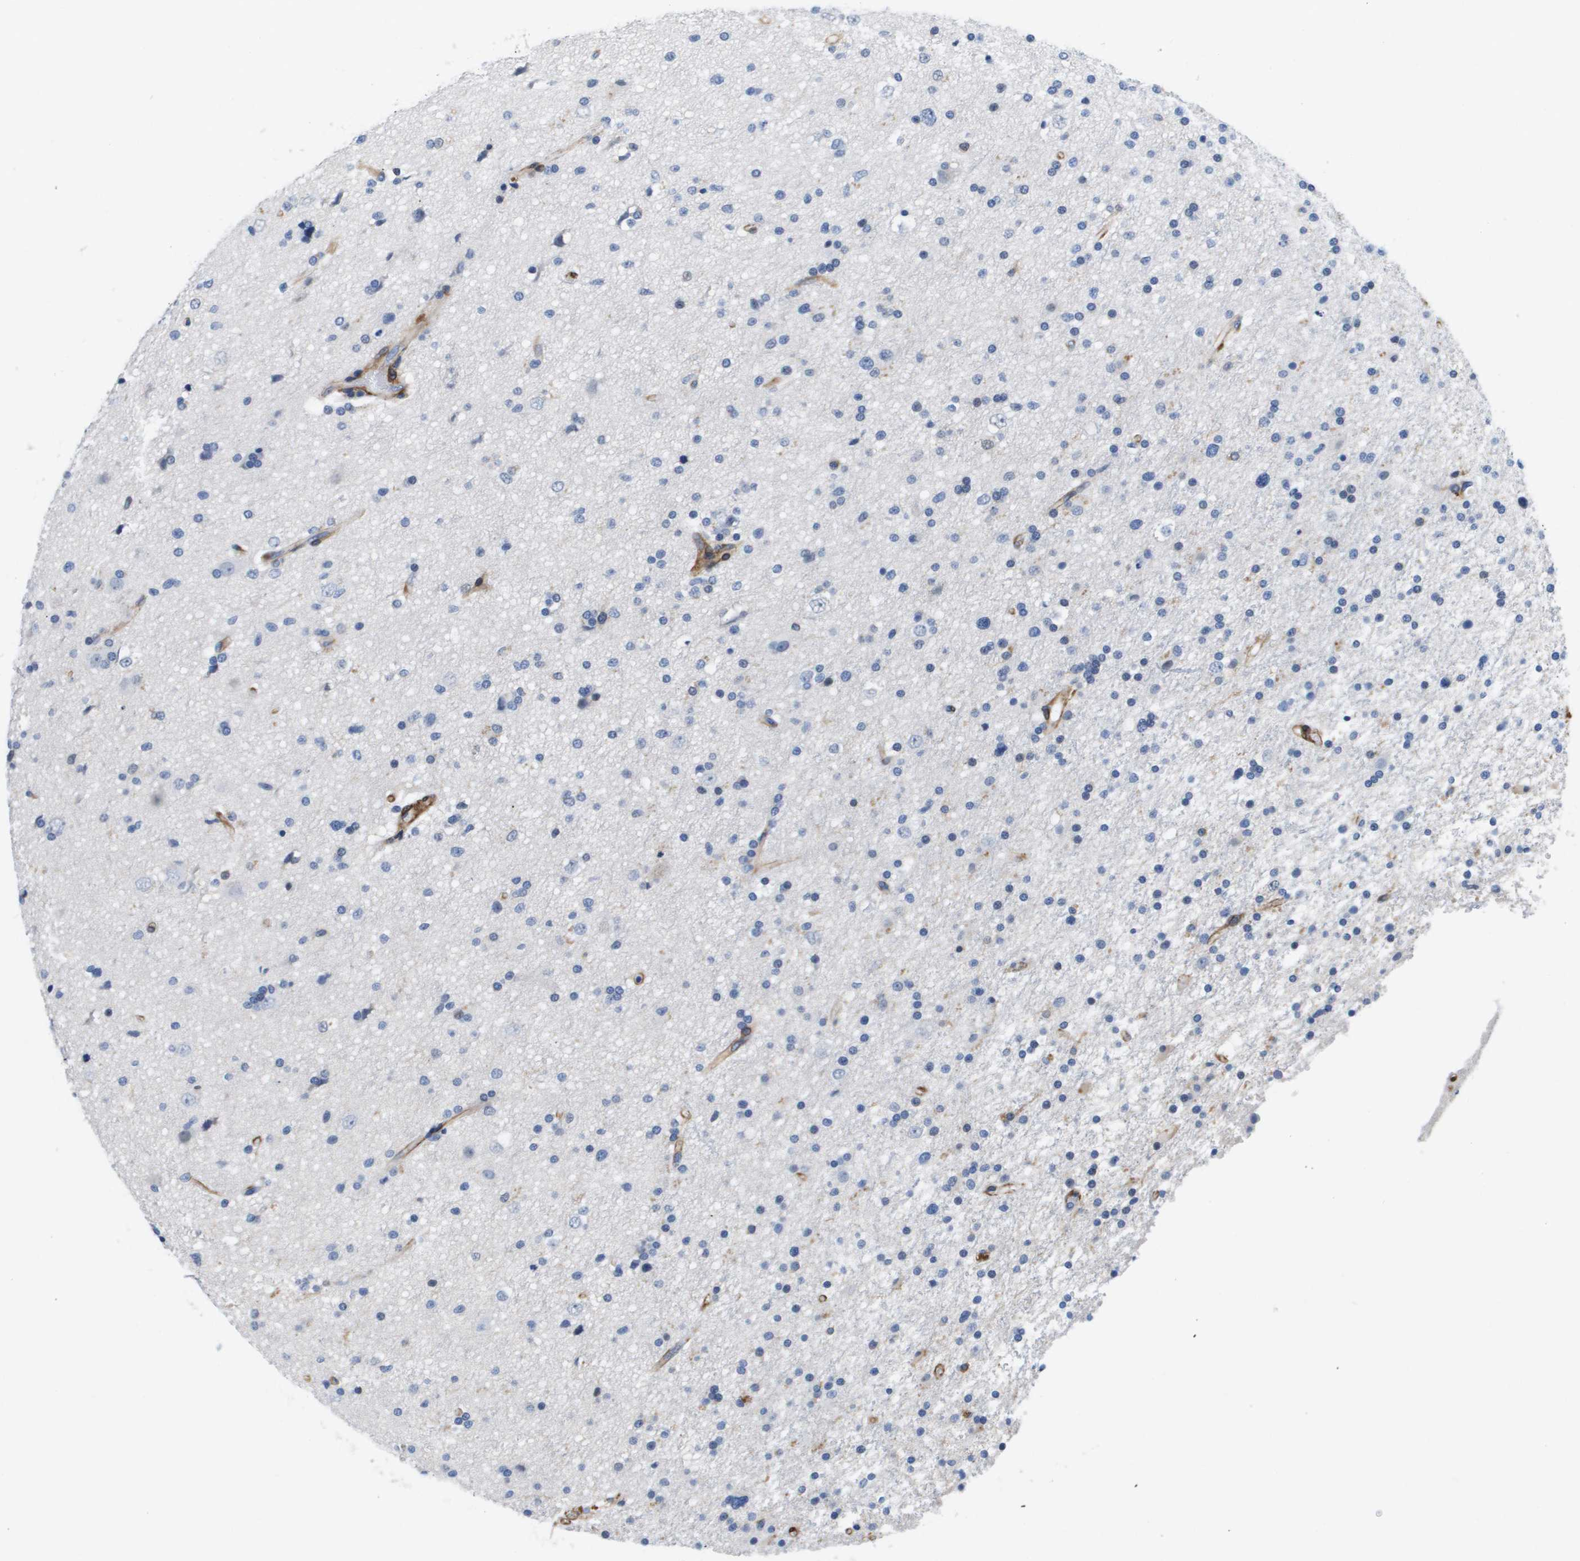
{"staining": {"intensity": "negative", "quantity": "none", "location": "none"}, "tissue": "glioma", "cell_type": "Tumor cells", "image_type": "cancer", "snomed": [{"axis": "morphology", "description": "Glioma, malignant, High grade"}, {"axis": "topography", "description": "Brain"}], "caption": "DAB (3,3'-diaminobenzidine) immunohistochemical staining of human glioma displays no significant positivity in tumor cells. (Brightfield microscopy of DAB (3,3'-diaminobenzidine) immunohistochemistry (IHC) at high magnification).", "gene": "LPP", "patient": {"sex": "male", "age": 33}}